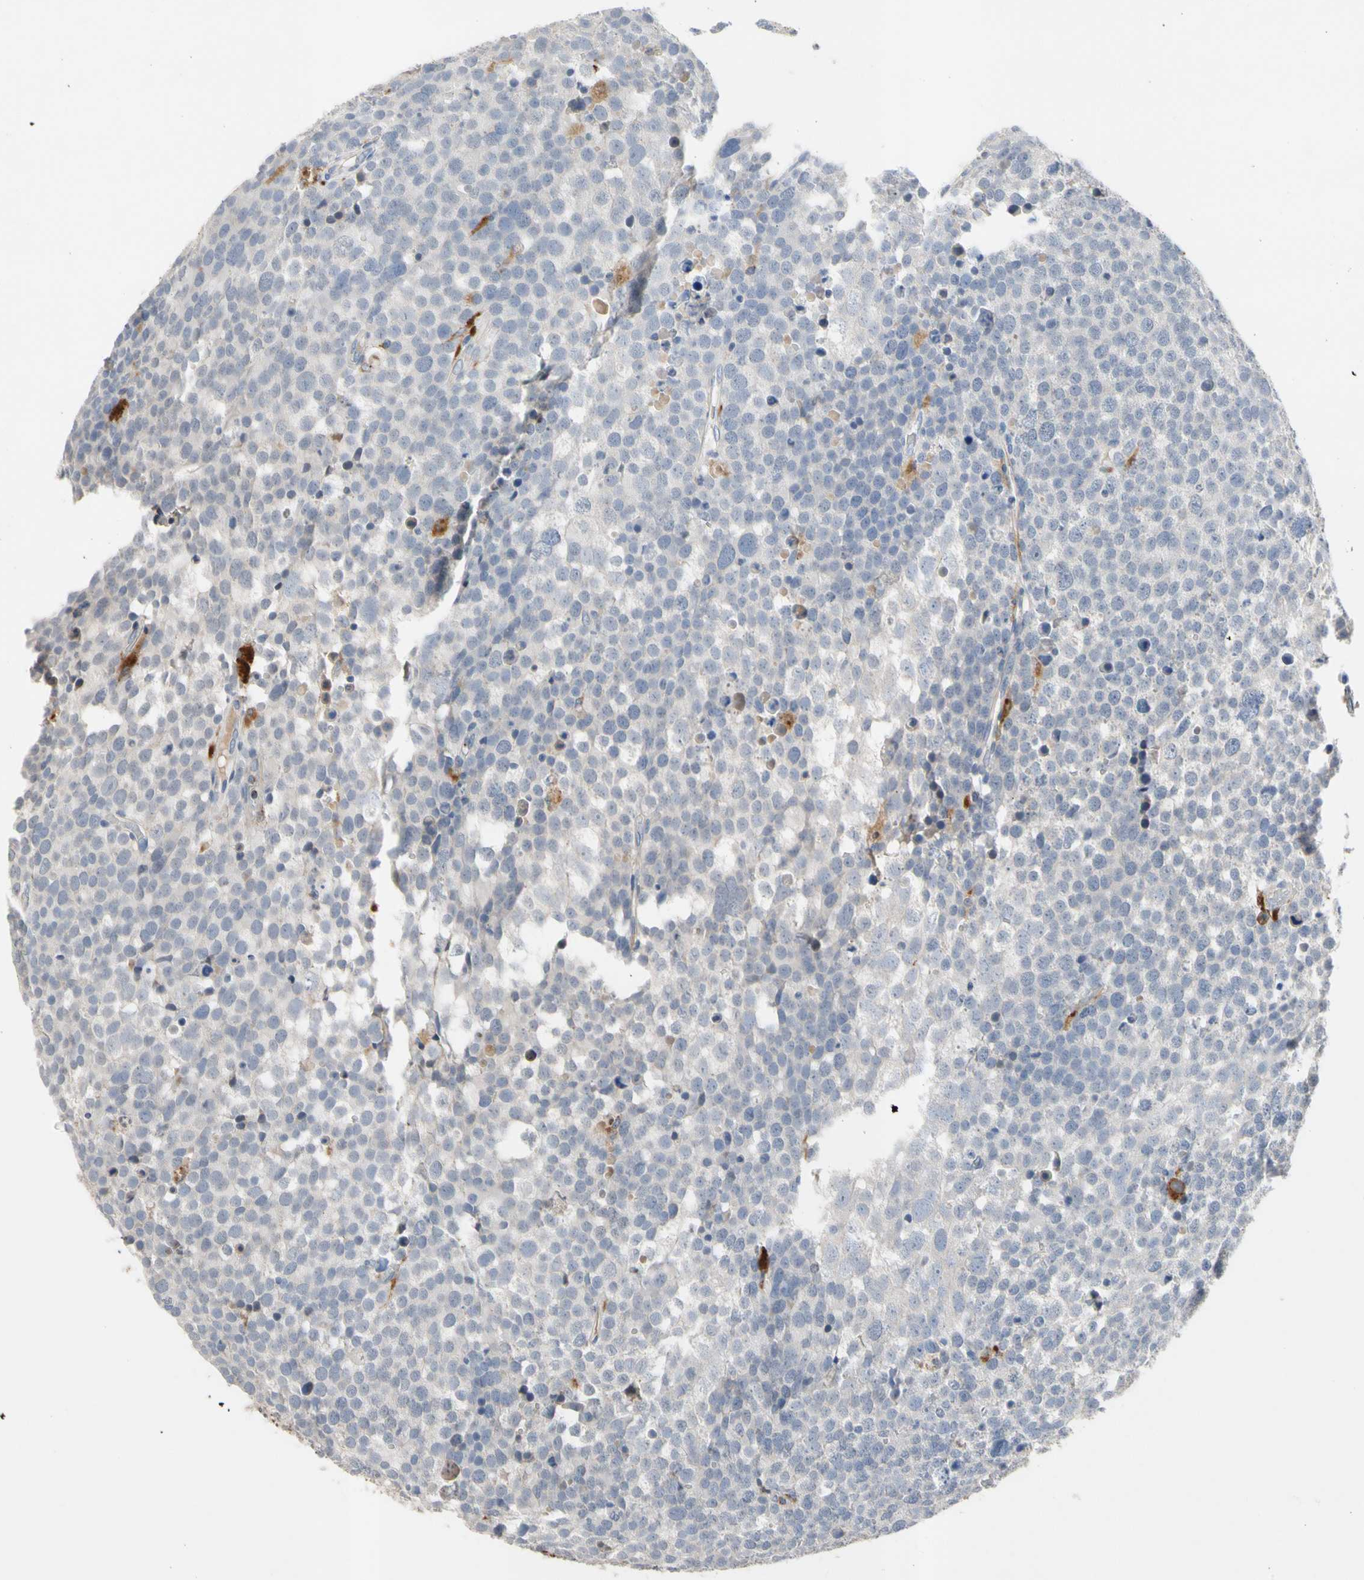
{"staining": {"intensity": "negative", "quantity": "none", "location": "none"}, "tissue": "testis cancer", "cell_type": "Tumor cells", "image_type": "cancer", "snomed": [{"axis": "morphology", "description": "Seminoma, NOS"}, {"axis": "topography", "description": "Testis"}], "caption": "IHC photomicrograph of testis cancer (seminoma) stained for a protein (brown), which exhibits no staining in tumor cells. (Brightfield microscopy of DAB (3,3'-diaminobenzidine) immunohistochemistry at high magnification).", "gene": "ADA2", "patient": {"sex": "male", "age": 71}}